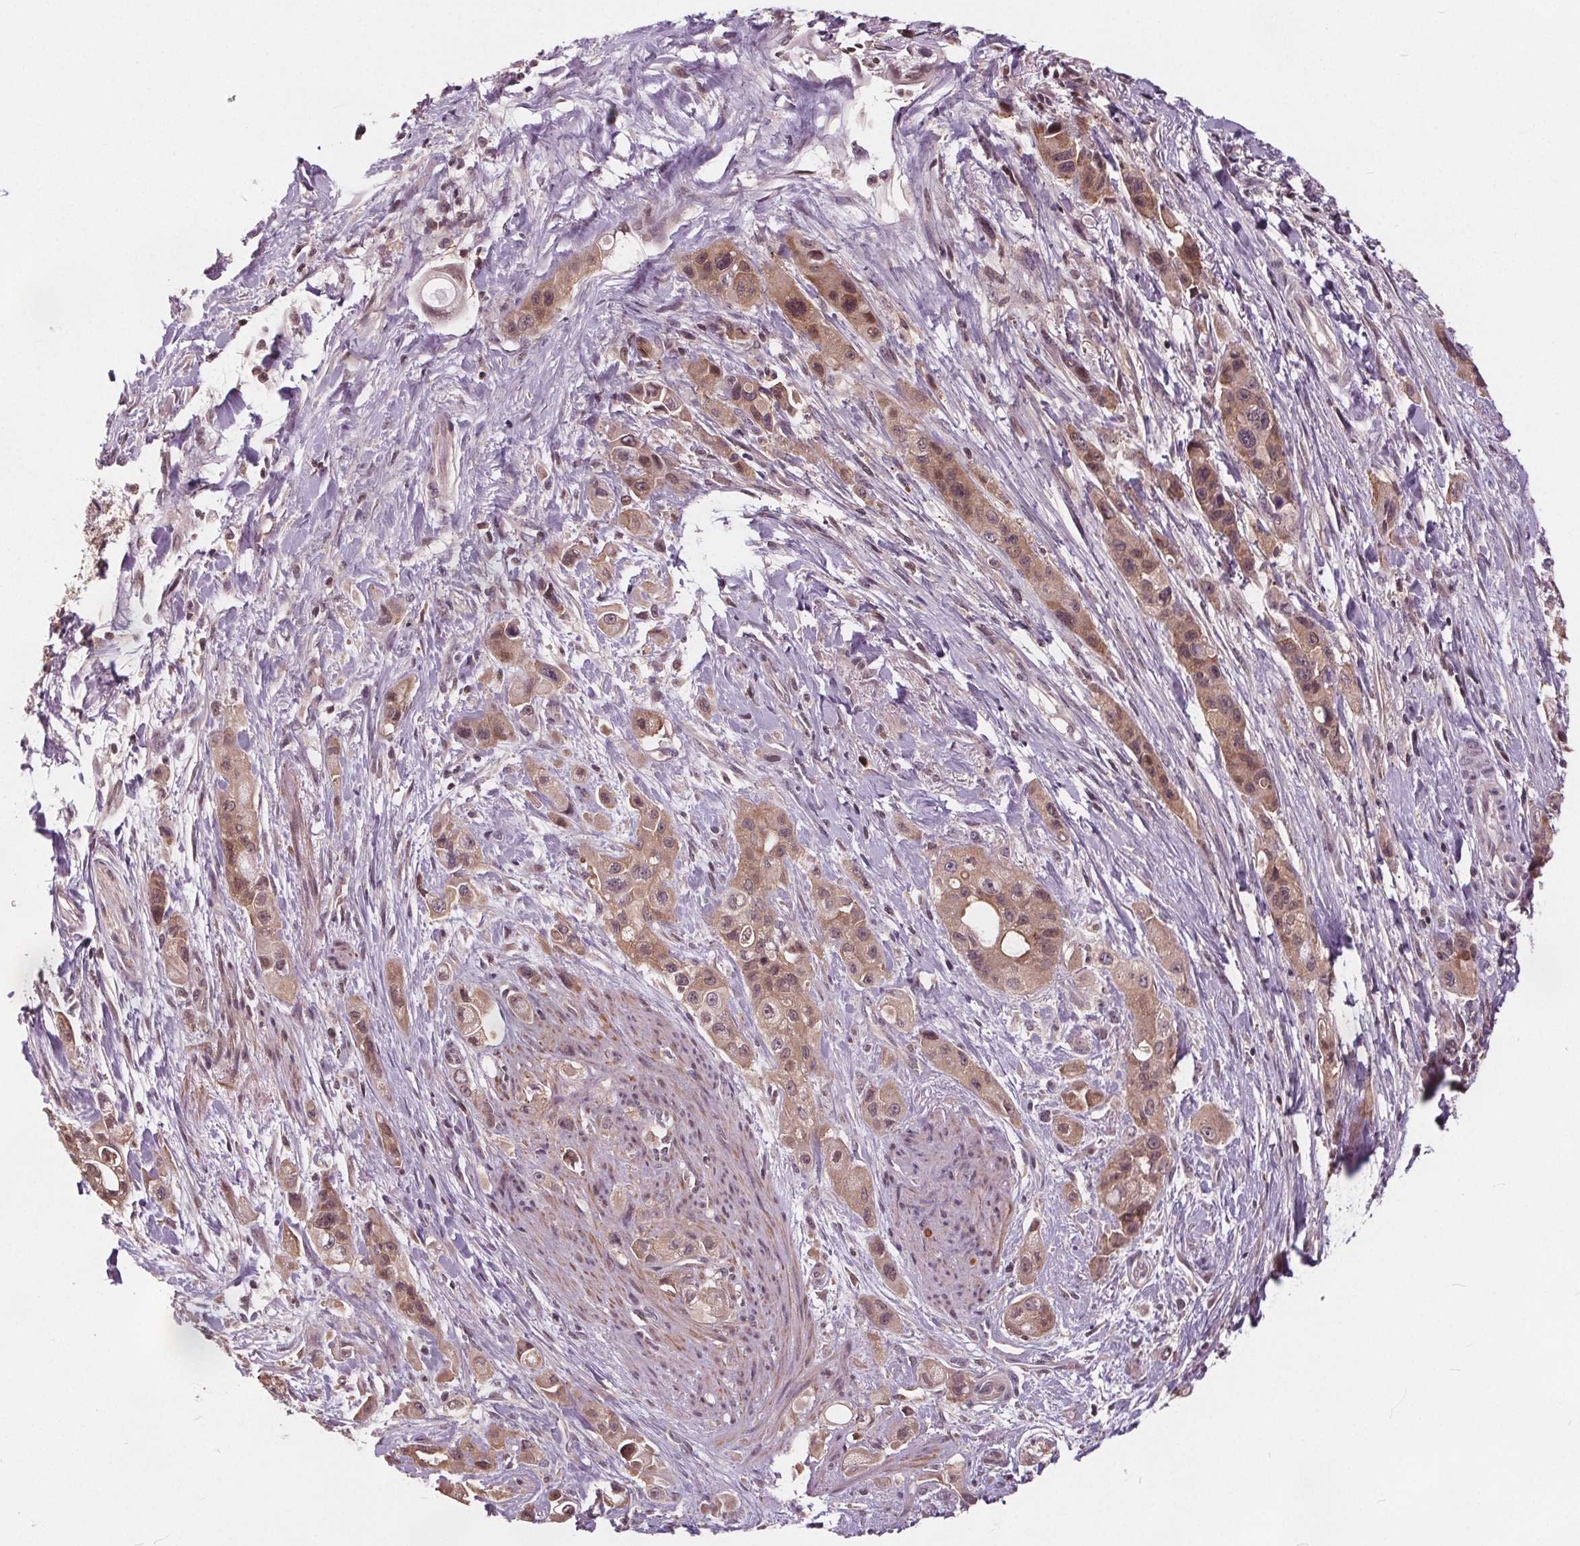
{"staining": {"intensity": "moderate", "quantity": ">75%", "location": "cytoplasmic/membranous,nuclear"}, "tissue": "pancreatic cancer", "cell_type": "Tumor cells", "image_type": "cancer", "snomed": [{"axis": "morphology", "description": "Adenocarcinoma, NOS"}, {"axis": "topography", "description": "Pancreas"}], "caption": "Immunohistochemical staining of human adenocarcinoma (pancreatic) displays medium levels of moderate cytoplasmic/membranous and nuclear protein expression in about >75% of tumor cells.", "gene": "HIF1AN", "patient": {"sex": "female", "age": 66}}